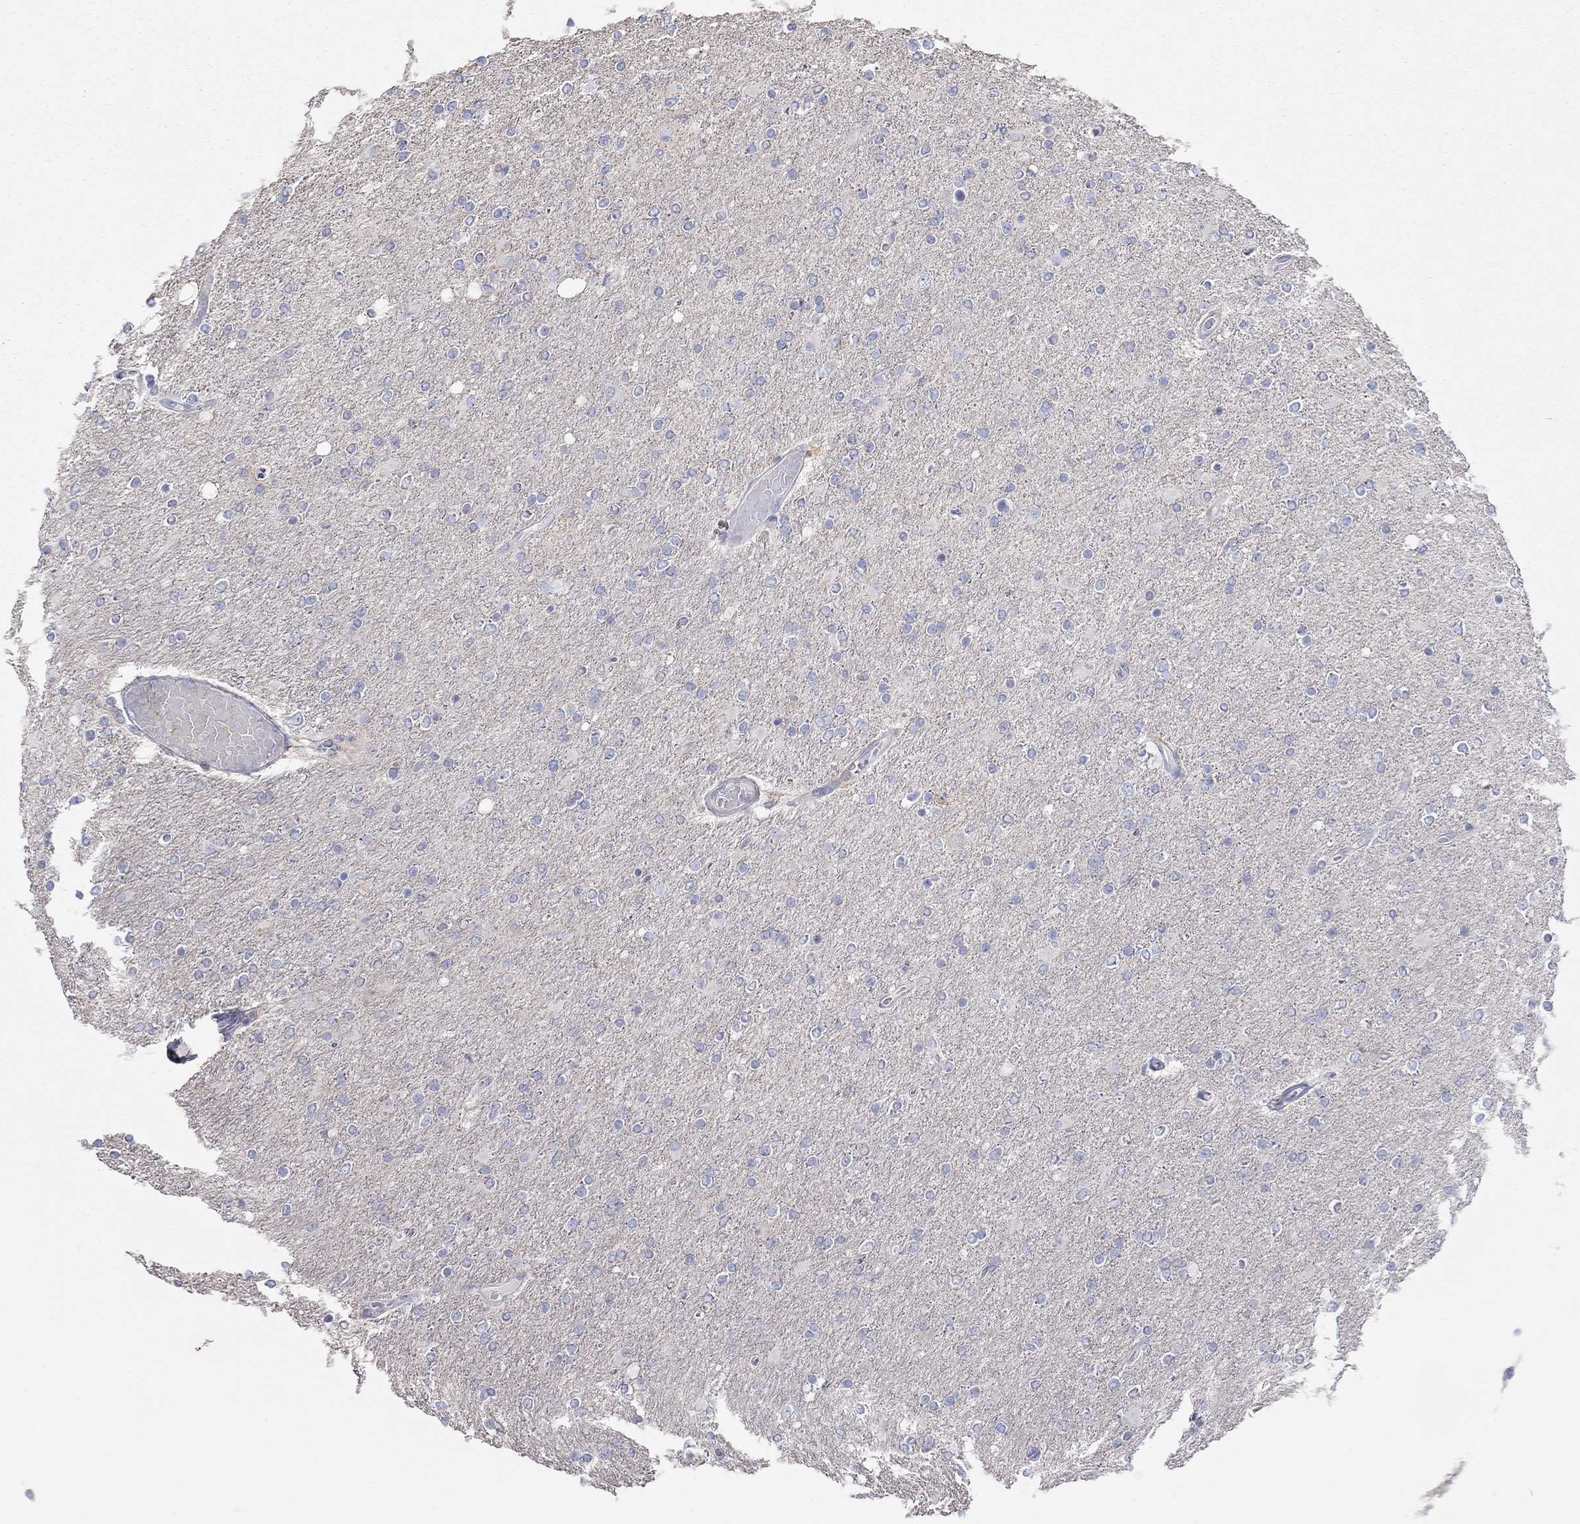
{"staining": {"intensity": "negative", "quantity": "none", "location": "none"}, "tissue": "glioma", "cell_type": "Tumor cells", "image_type": "cancer", "snomed": [{"axis": "morphology", "description": "Glioma, malignant, High grade"}, {"axis": "topography", "description": "Cerebral cortex"}], "caption": "DAB (3,3'-diaminobenzidine) immunohistochemical staining of glioma exhibits no significant staining in tumor cells.", "gene": "PCDHGA10", "patient": {"sex": "male", "age": 70}}